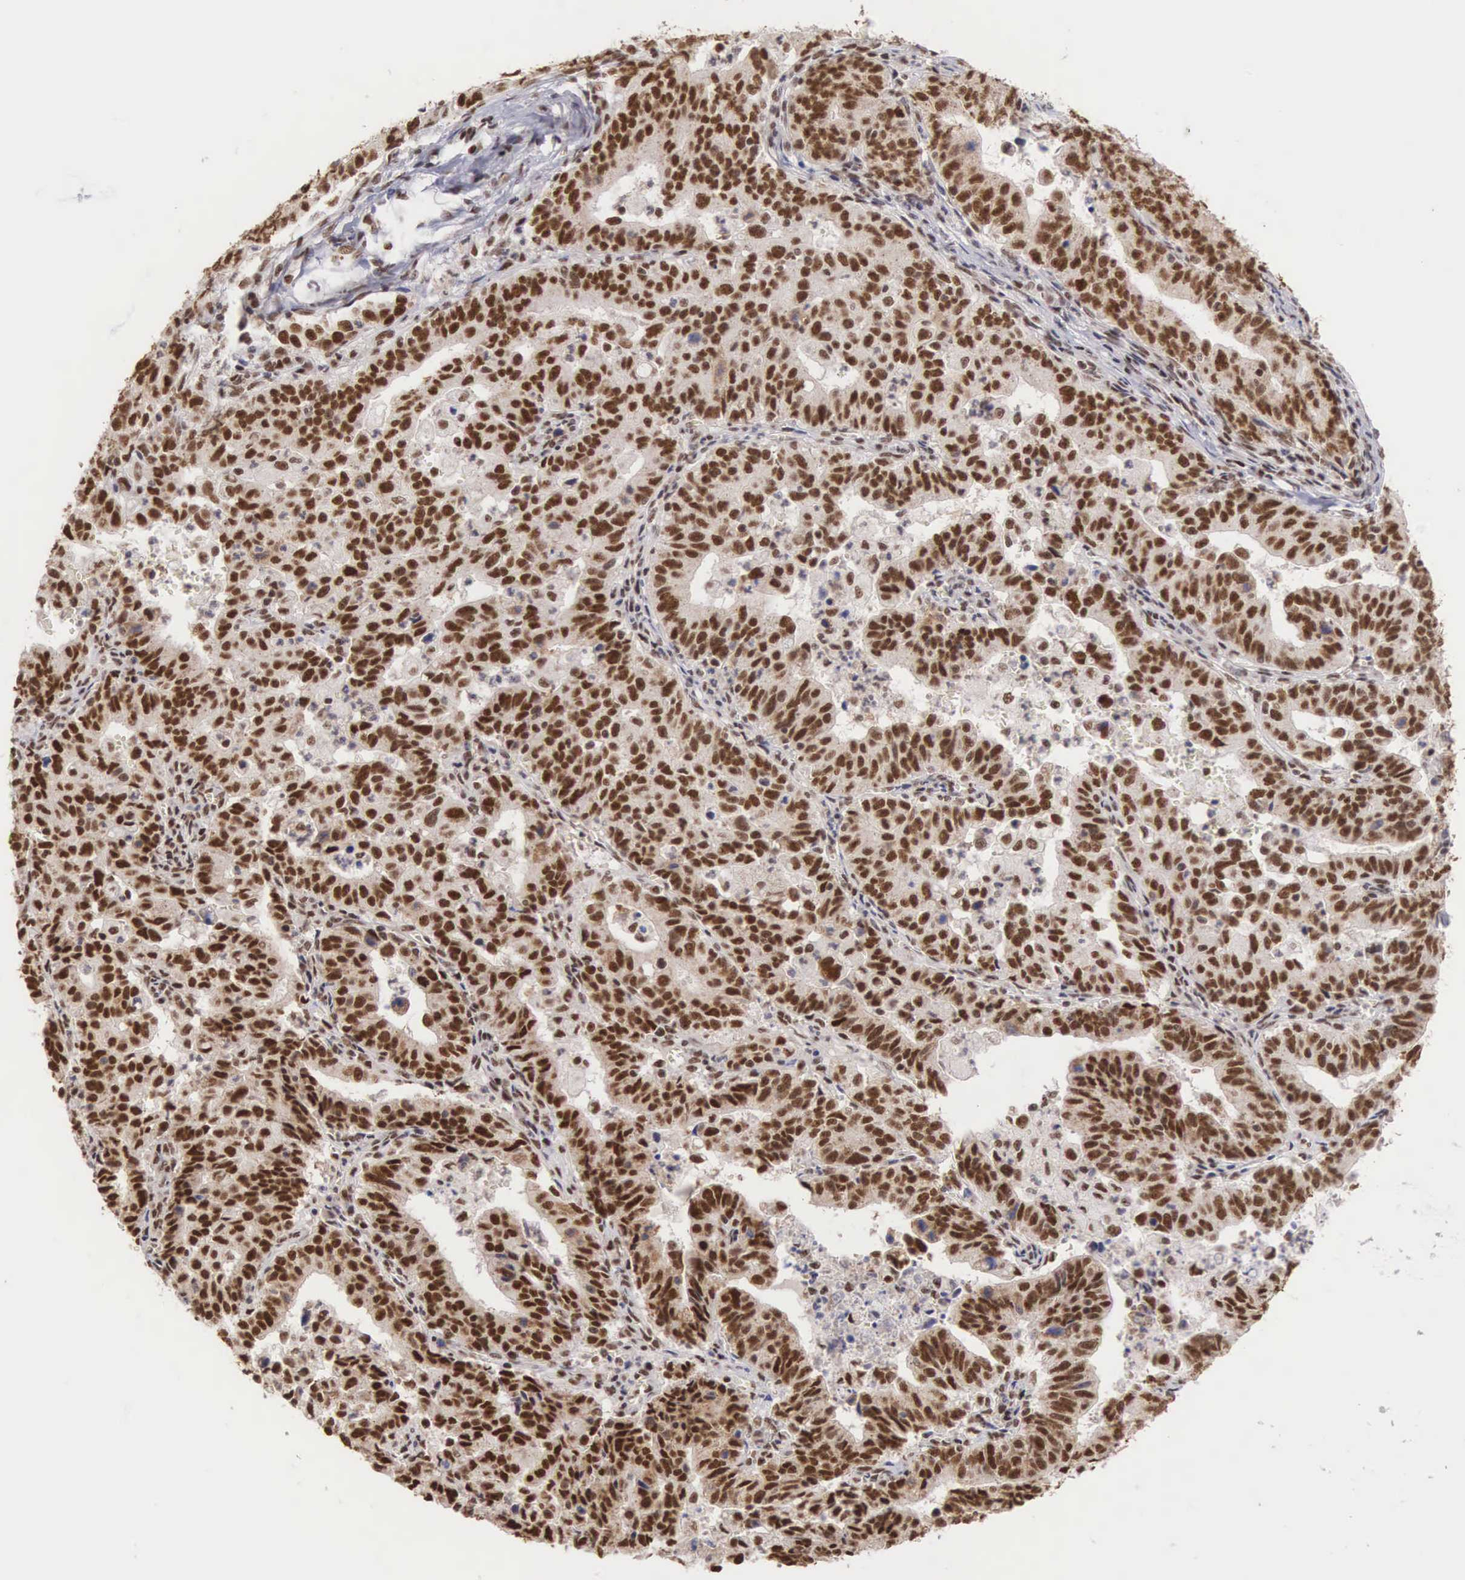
{"staining": {"intensity": "strong", "quantity": ">75%", "location": "nuclear"}, "tissue": "stomach cancer", "cell_type": "Tumor cells", "image_type": "cancer", "snomed": [{"axis": "morphology", "description": "Adenocarcinoma, NOS"}, {"axis": "topography", "description": "Stomach, upper"}], "caption": "Brown immunohistochemical staining in human stomach cancer displays strong nuclear staining in approximately >75% of tumor cells.", "gene": "HTATSF1", "patient": {"sex": "female", "age": 50}}